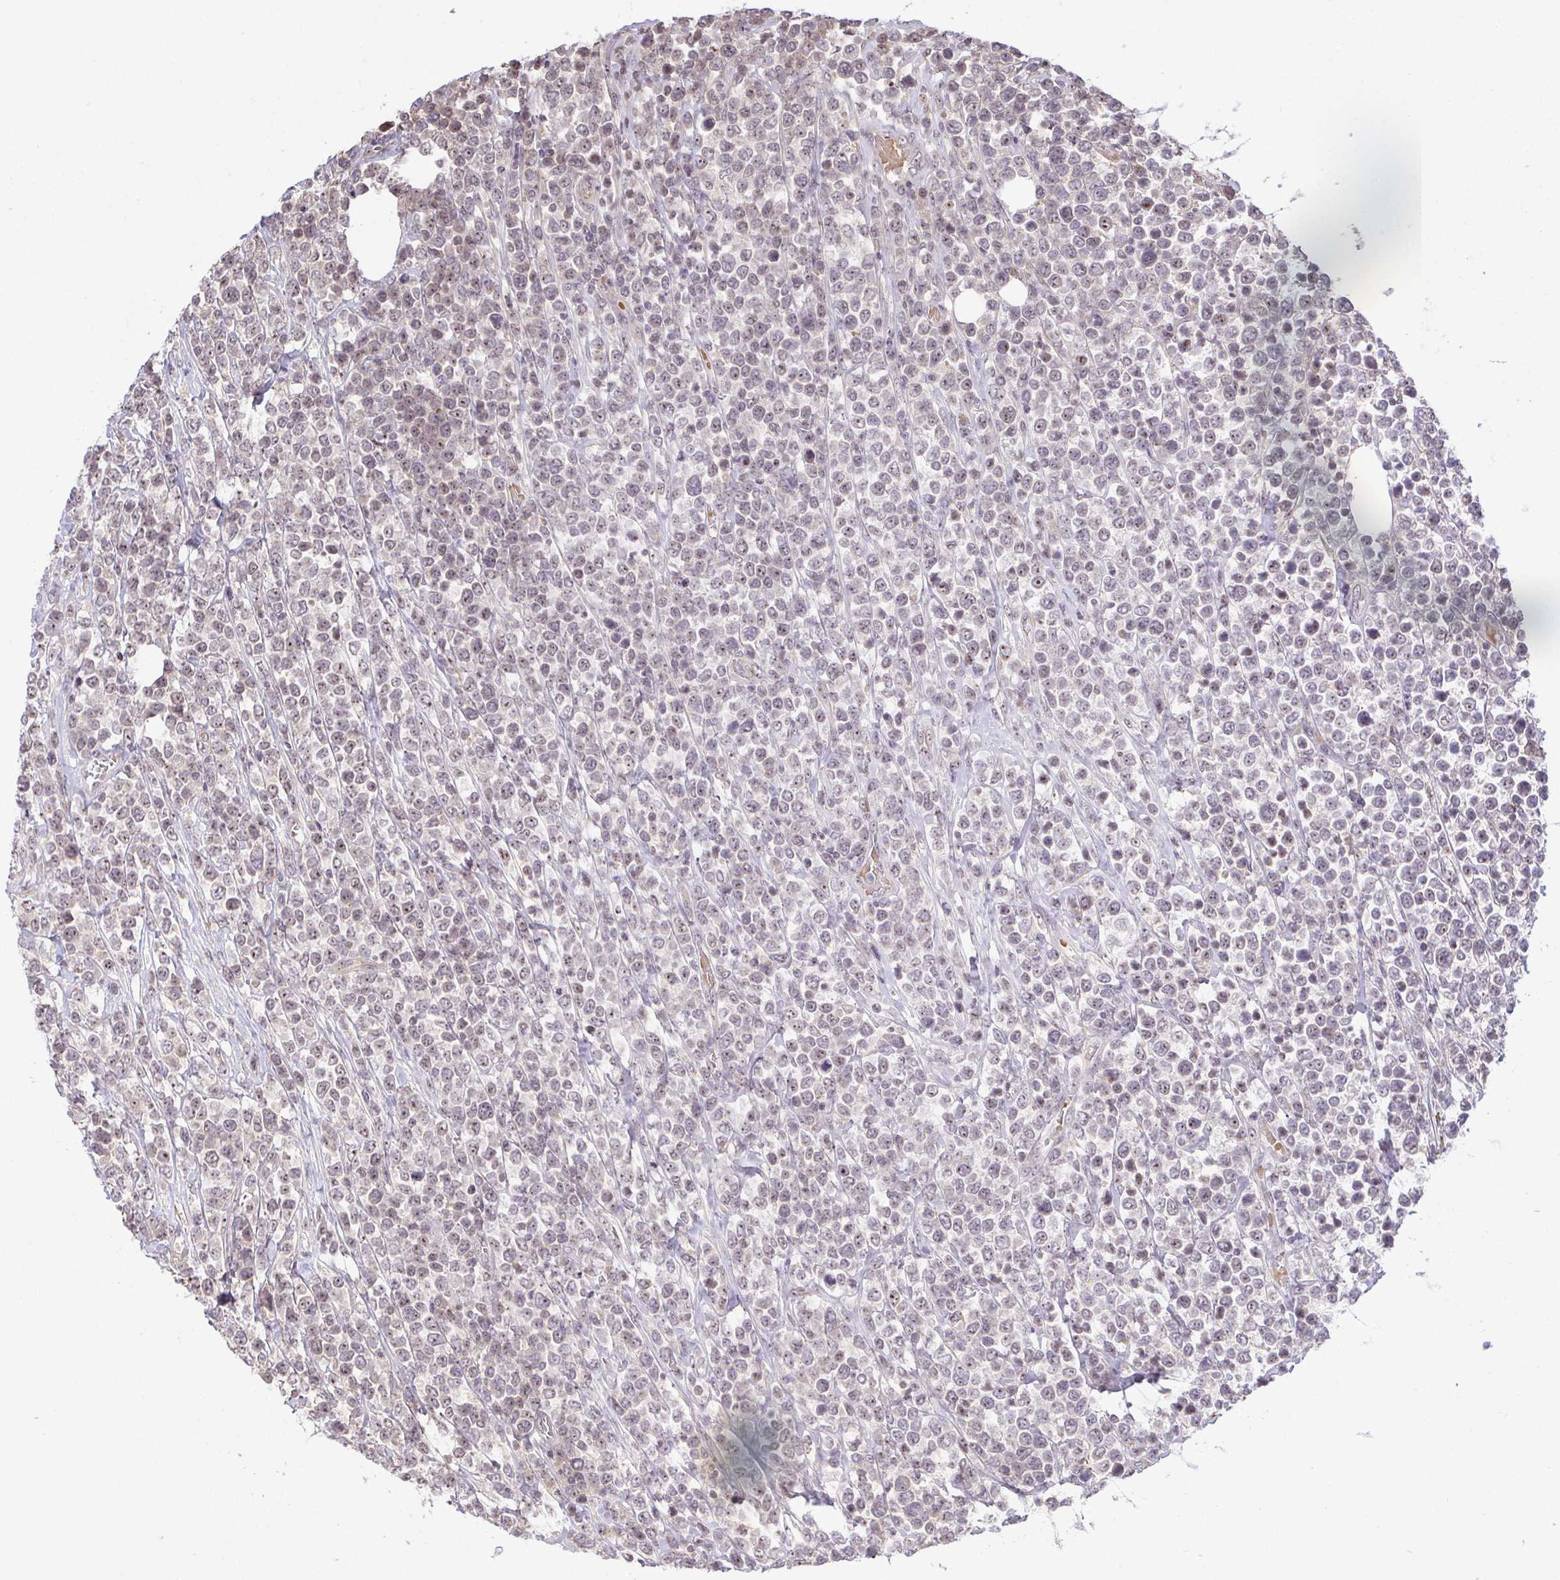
{"staining": {"intensity": "weak", "quantity": "<25%", "location": "nuclear"}, "tissue": "lymphoma", "cell_type": "Tumor cells", "image_type": "cancer", "snomed": [{"axis": "morphology", "description": "Malignant lymphoma, non-Hodgkin's type, High grade"}, {"axis": "topography", "description": "Soft tissue"}], "caption": "Photomicrograph shows no significant protein positivity in tumor cells of malignant lymphoma, non-Hodgkin's type (high-grade).", "gene": "RSL24D1", "patient": {"sex": "female", "age": 56}}